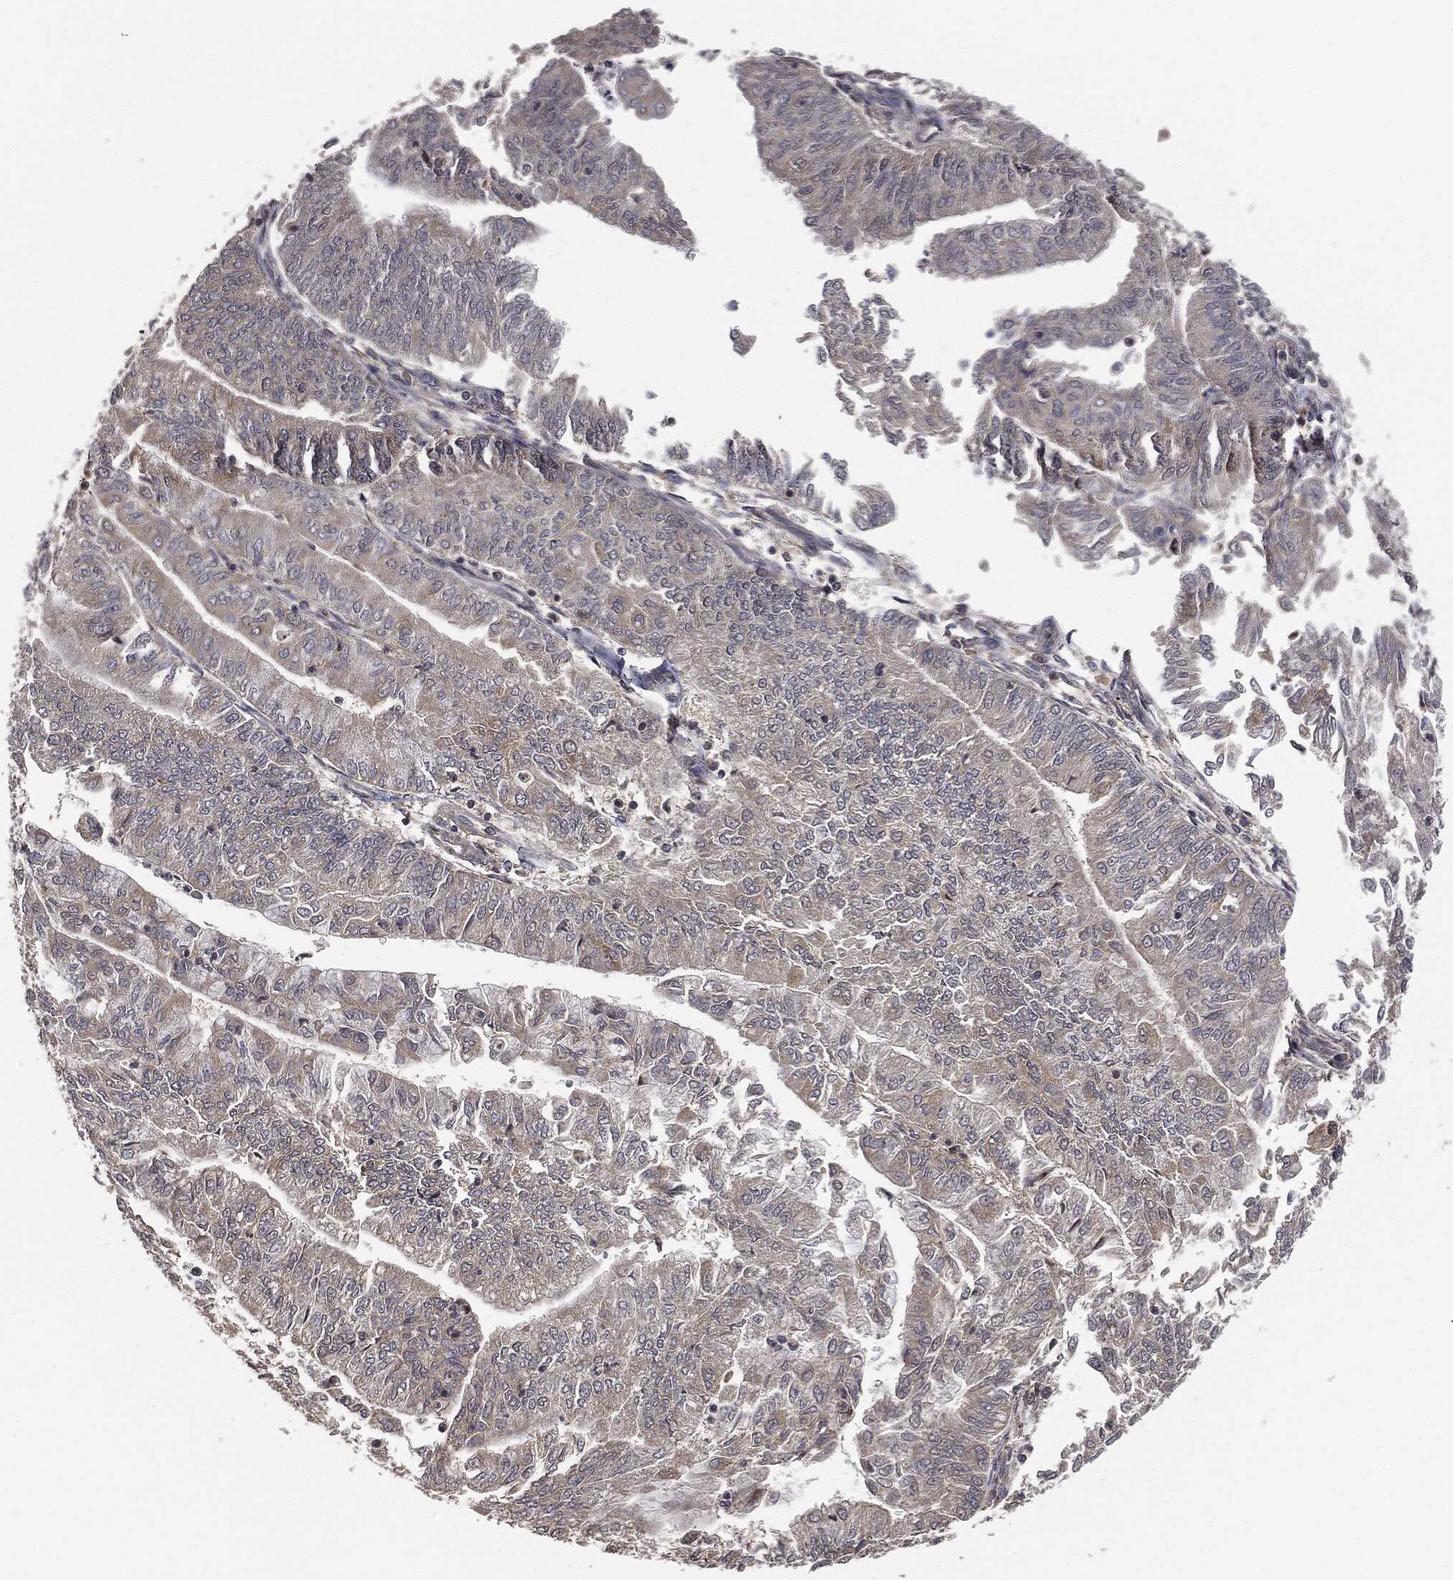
{"staining": {"intensity": "negative", "quantity": "none", "location": "none"}, "tissue": "endometrial cancer", "cell_type": "Tumor cells", "image_type": "cancer", "snomed": [{"axis": "morphology", "description": "Adenocarcinoma, NOS"}, {"axis": "topography", "description": "Endometrium"}], "caption": "Immunohistochemical staining of adenocarcinoma (endometrial) displays no significant positivity in tumor cells.", "gene": "ERBIN", "patient": {"sex": "female", "age": 59}}